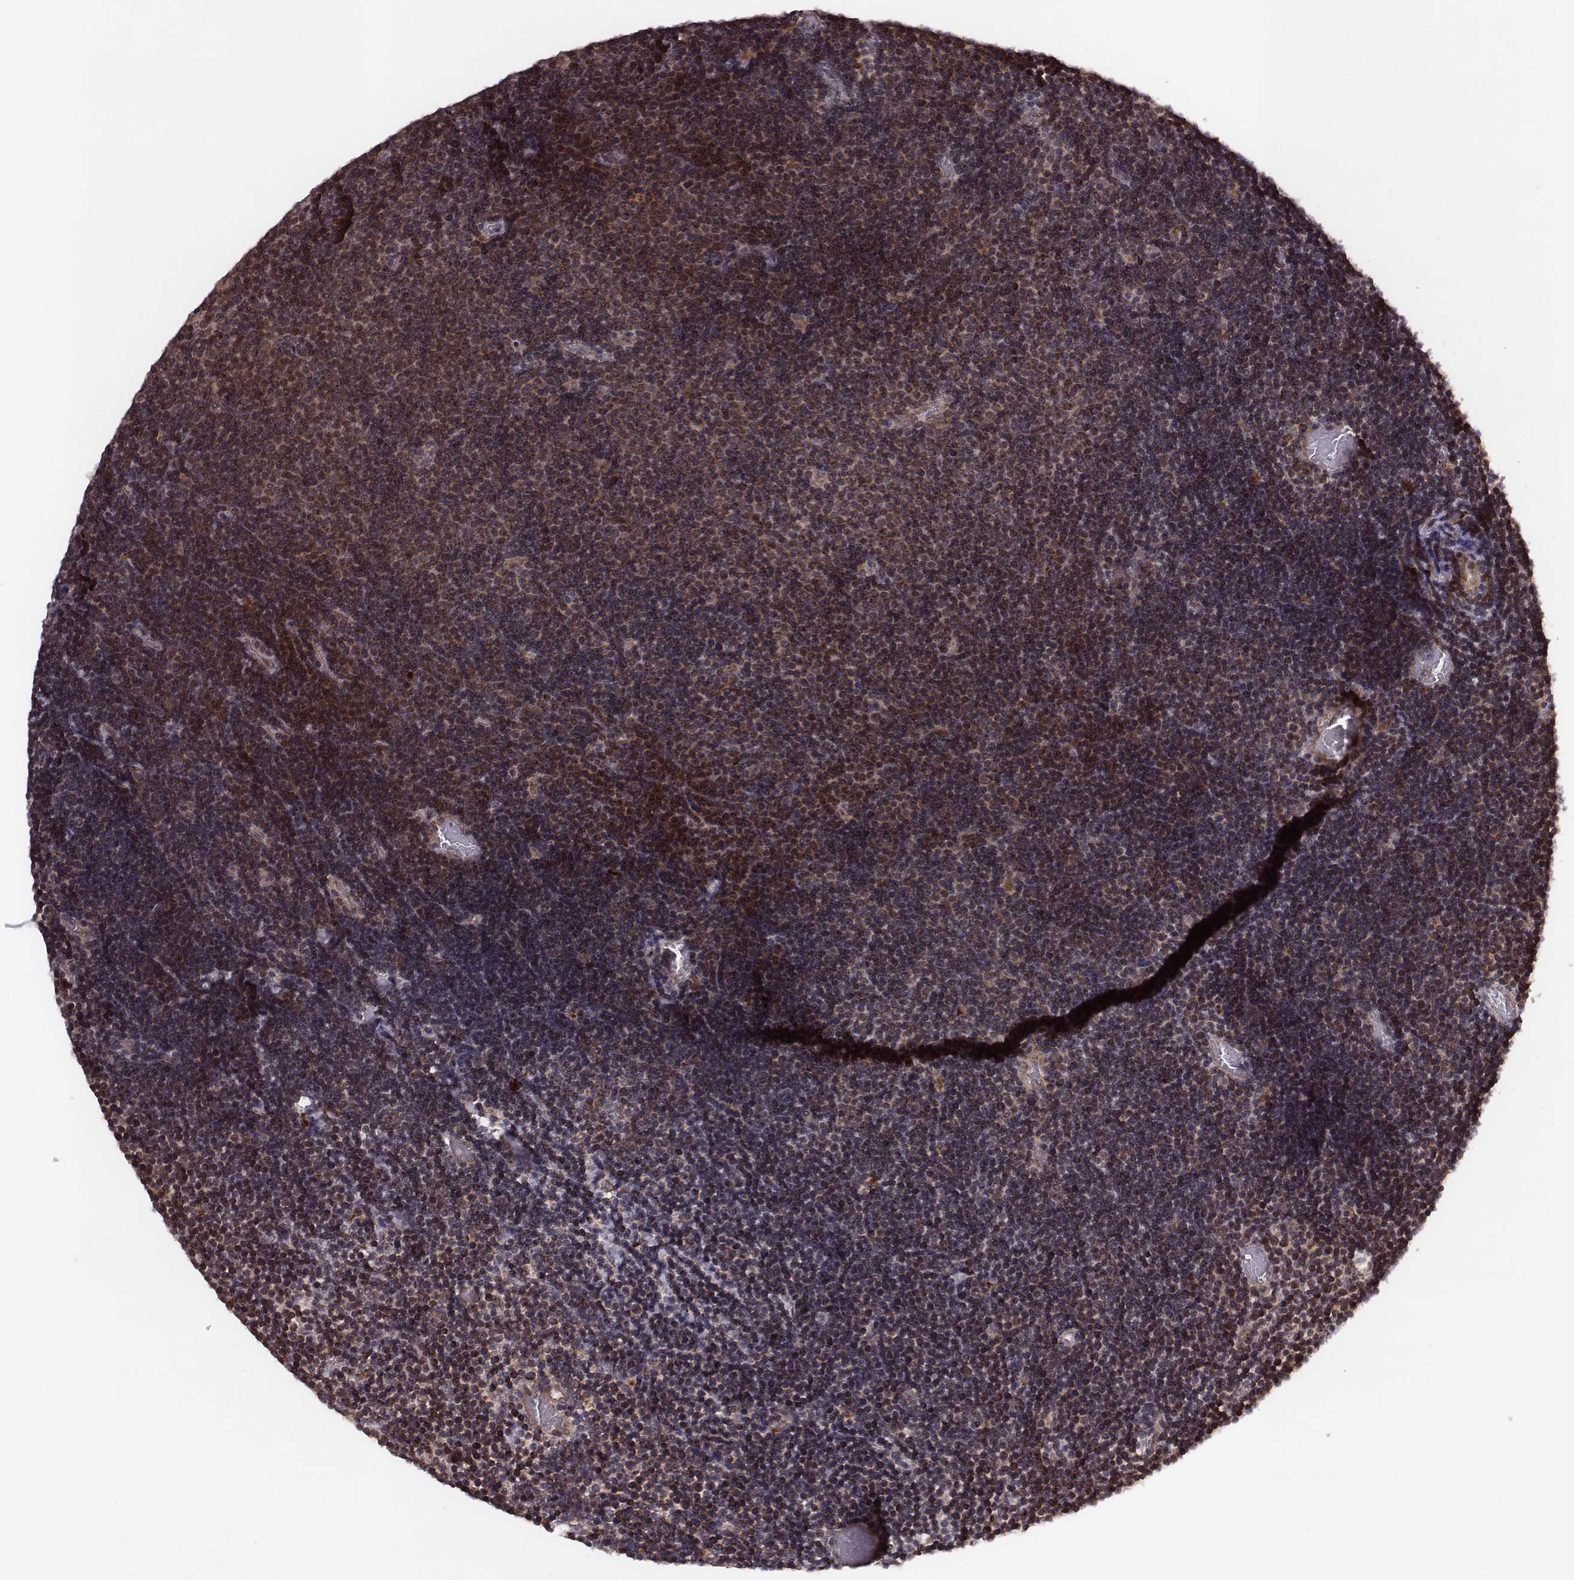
{"staining": {"intensity": "strong", "quantity": "25%-75%", "location": "cytoplasmic/membranous"}, "tissue": "lymphoma", "cell_type": "Tumor cells", "image_type": "cancer", "snomed": [{"axis": "morphology", "description": "Malignant lymphoma, non-Hodgkin's type, Low grade"}, {"axis": "topography", "description": "Brain"}], "caption": "A brown stain highlights strong cytoplasmic/membranous staining of a protein in low-grade malignant lymphoma, non-Hodgkin's type tumor cells.", "gene": "ZDHHC21", "patient": {"sex": "female", "age": 66}}